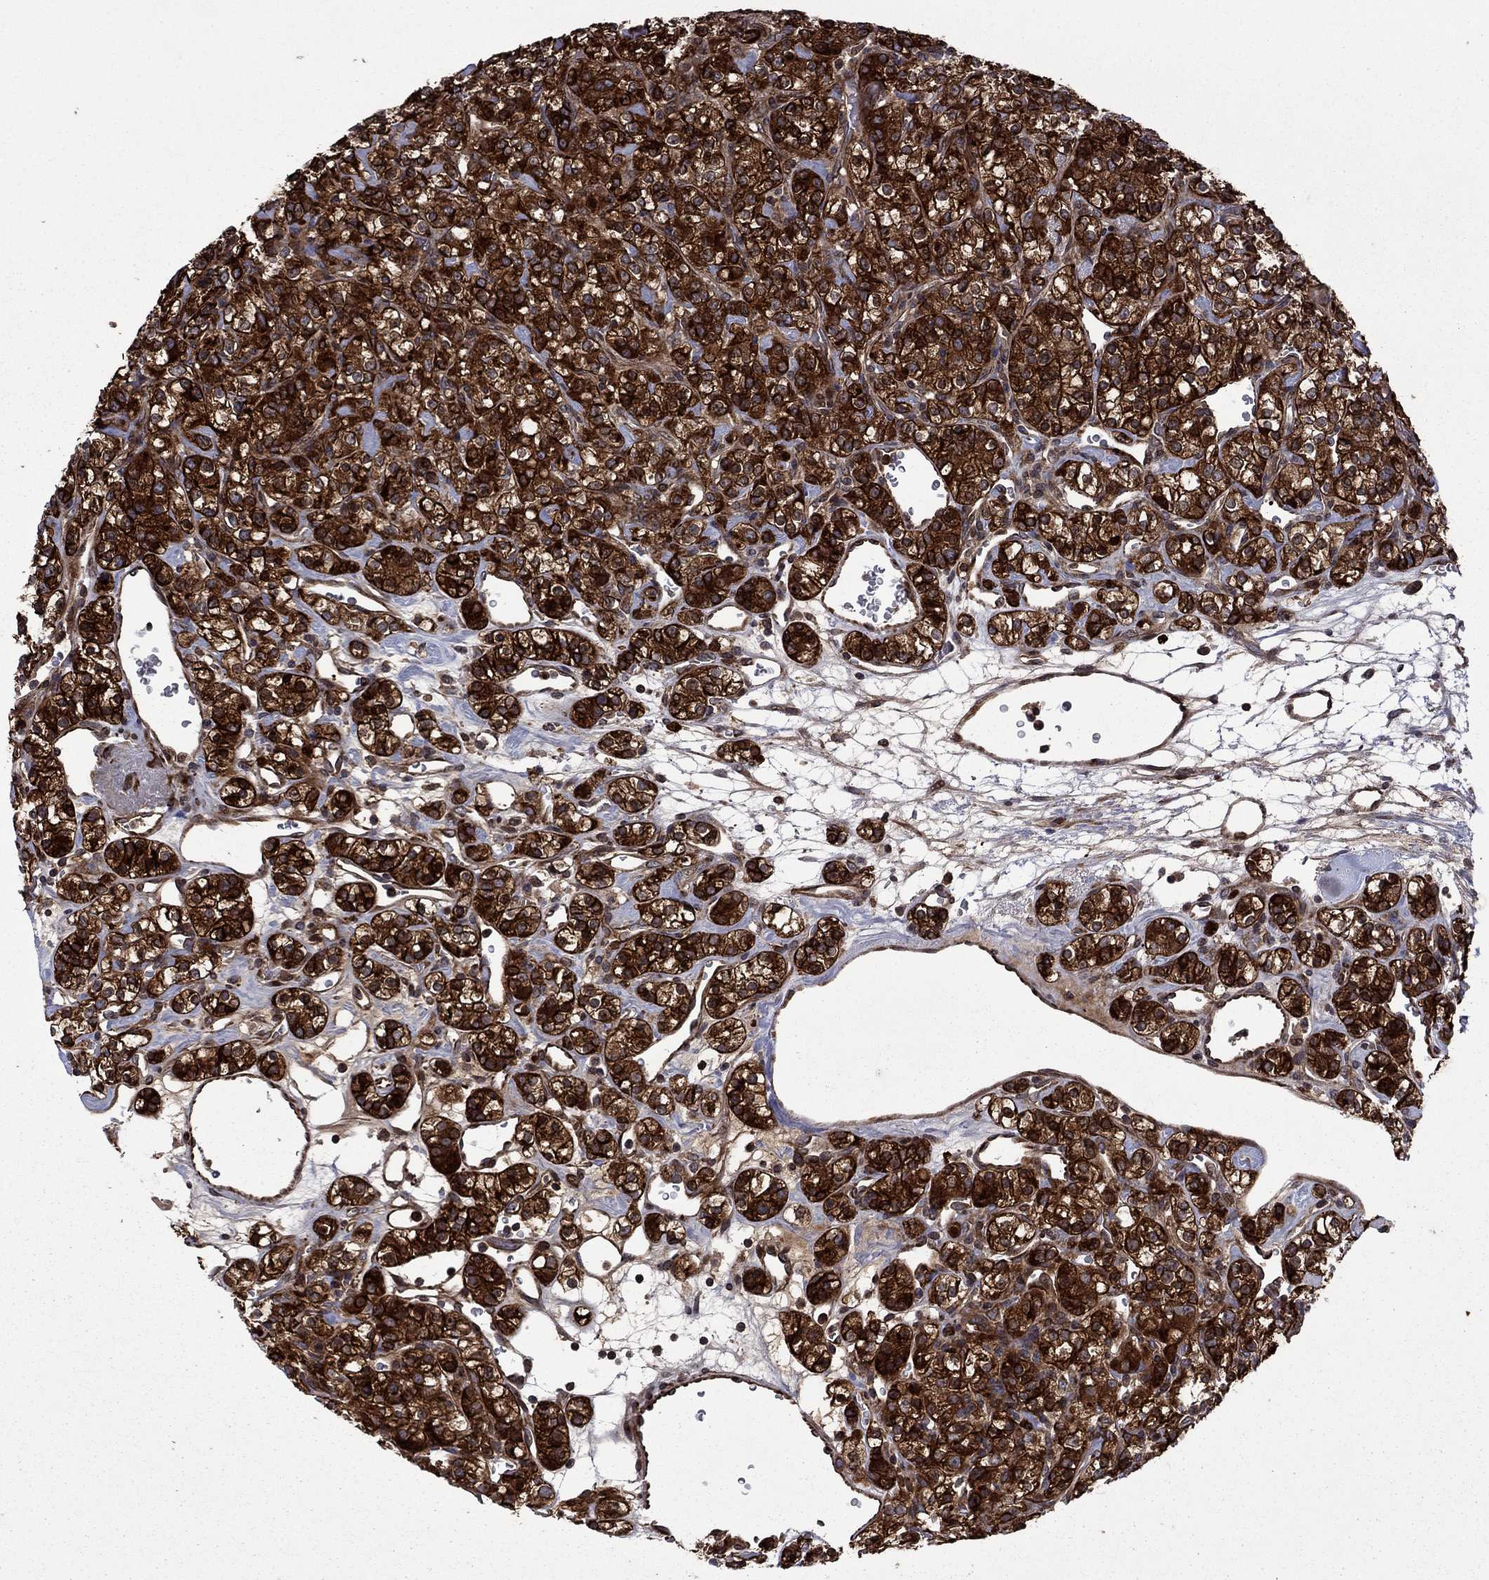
{"staining": {"intensity": "strong", "quantity": ">75%", "location": "cytoplasmic/membranous"}, "tissue": "renal cancer", "cell_type": "Tumor cells", "image_type": "cancer", "snomed": [{"axis": "morphology", "description": "Adenocarcinoma, NOS"}, {"axis": "topography", "description": "Kidney"}], "caption": "A brown stain labels strong cytoplasmic/membranous staining of a protein in human renal cancer (adenocarcinoma) tumor cells.", "gene": "HDAC4", "patient": {"sex": "male", "age": 77}}